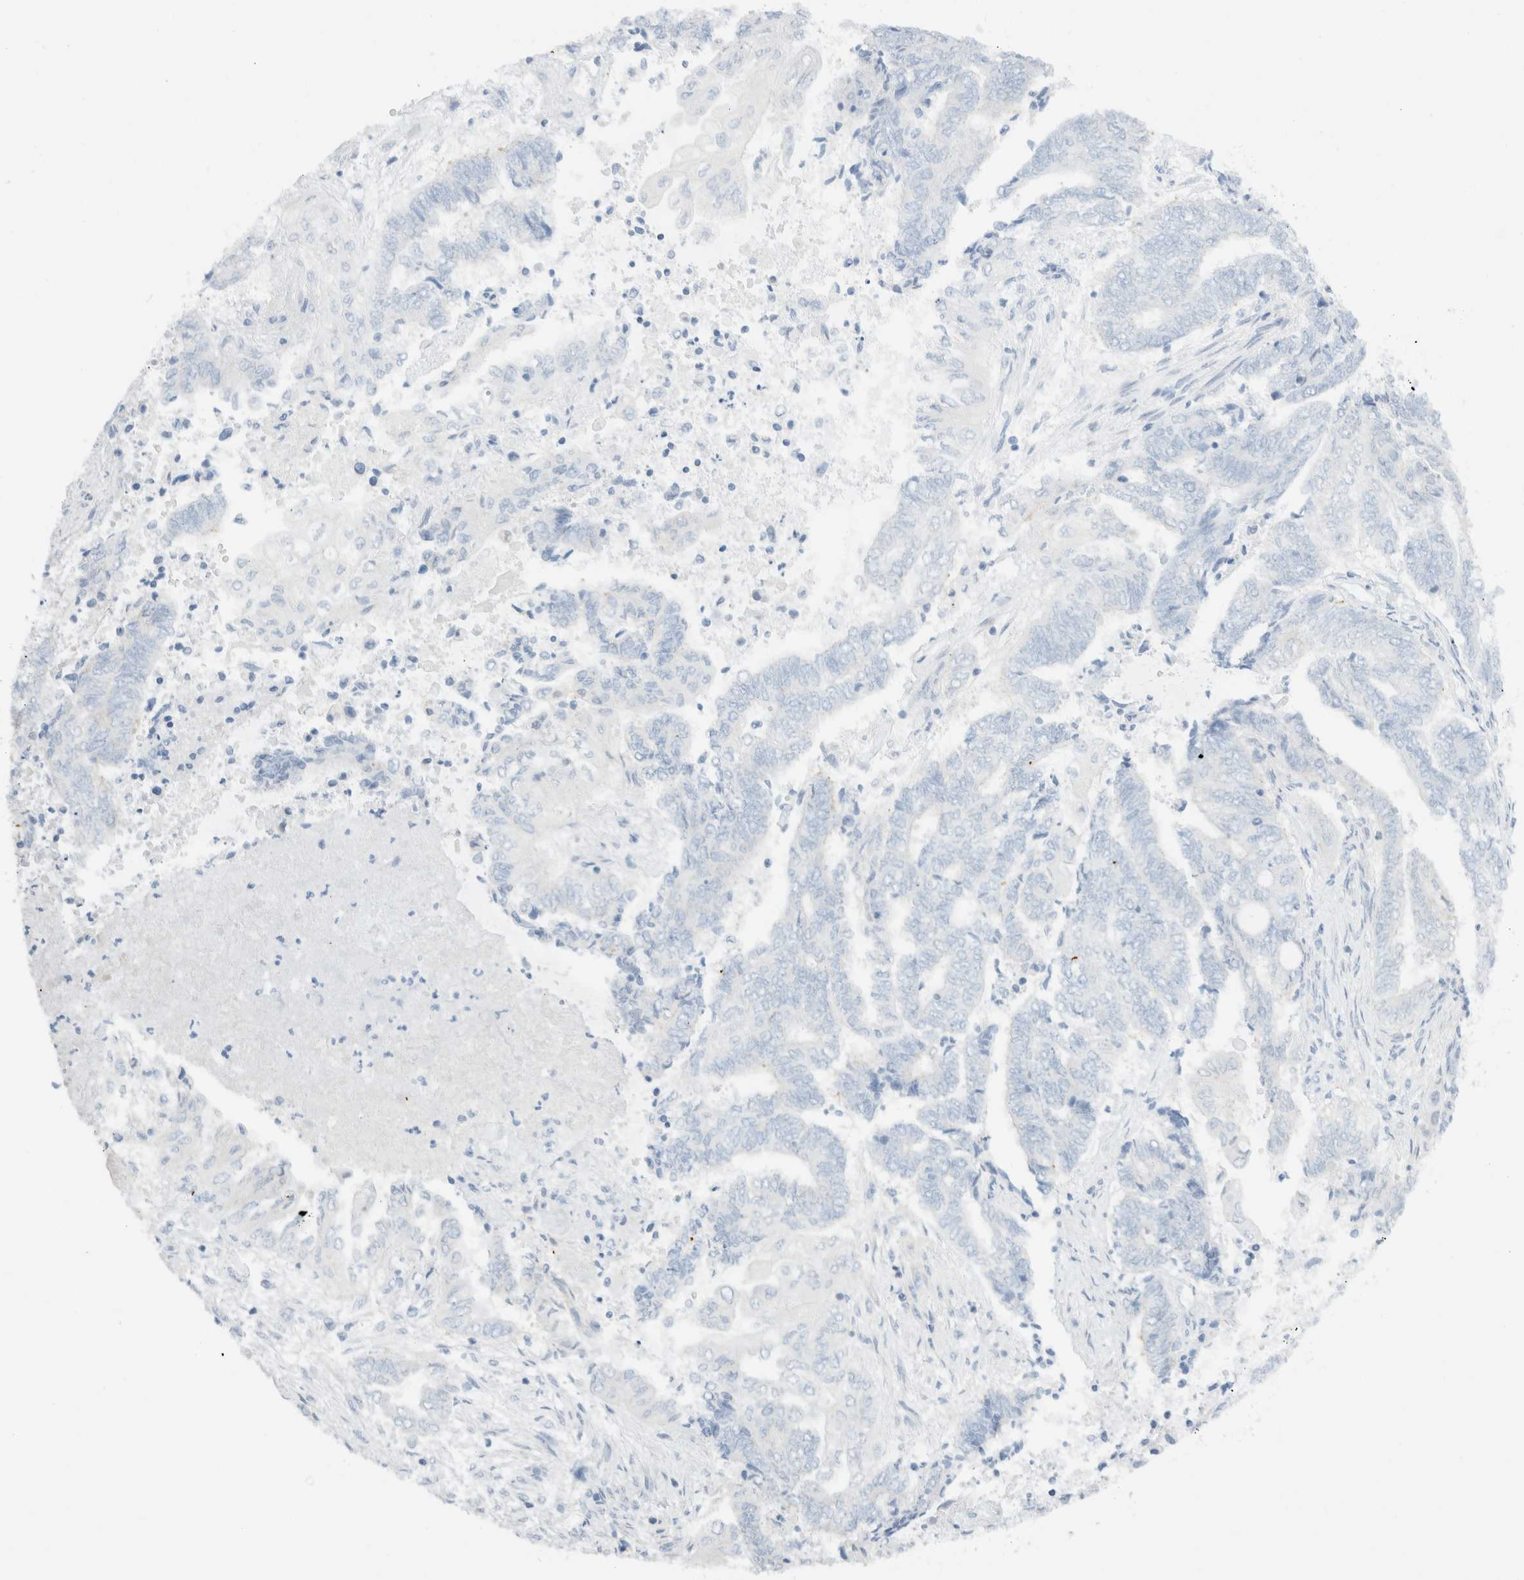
{"staining": {"intensity": "negative", "quantity": "none", "location": "none"}, "tissue": "endometrial cancer", "cell_type": "Tumor cells", "image_type": "cancer", "snomed": [{"axis": "morphology", "description": "Adenocarcinoma, NOS"}, {"axis": "topography", "description": "Uterus"}, {"axis": "topography", "description": "Endometrium"}], "caption": "High magnification brightfield microscopy of endometrial cancer (adenocarcinoma) stained with DAB (3,3'-diaminobenzidine) (brown) and counterstained with hematoxylin (blue): tumor cells show no significant positivity. The staining is performed using DAB (3,3'-diaminobenzidine) brown chromogen with nuclei counter-stained in using hematoxylin.", "gene": "SH3GLB2", "patient": {"sex": "female", "age": 70}}